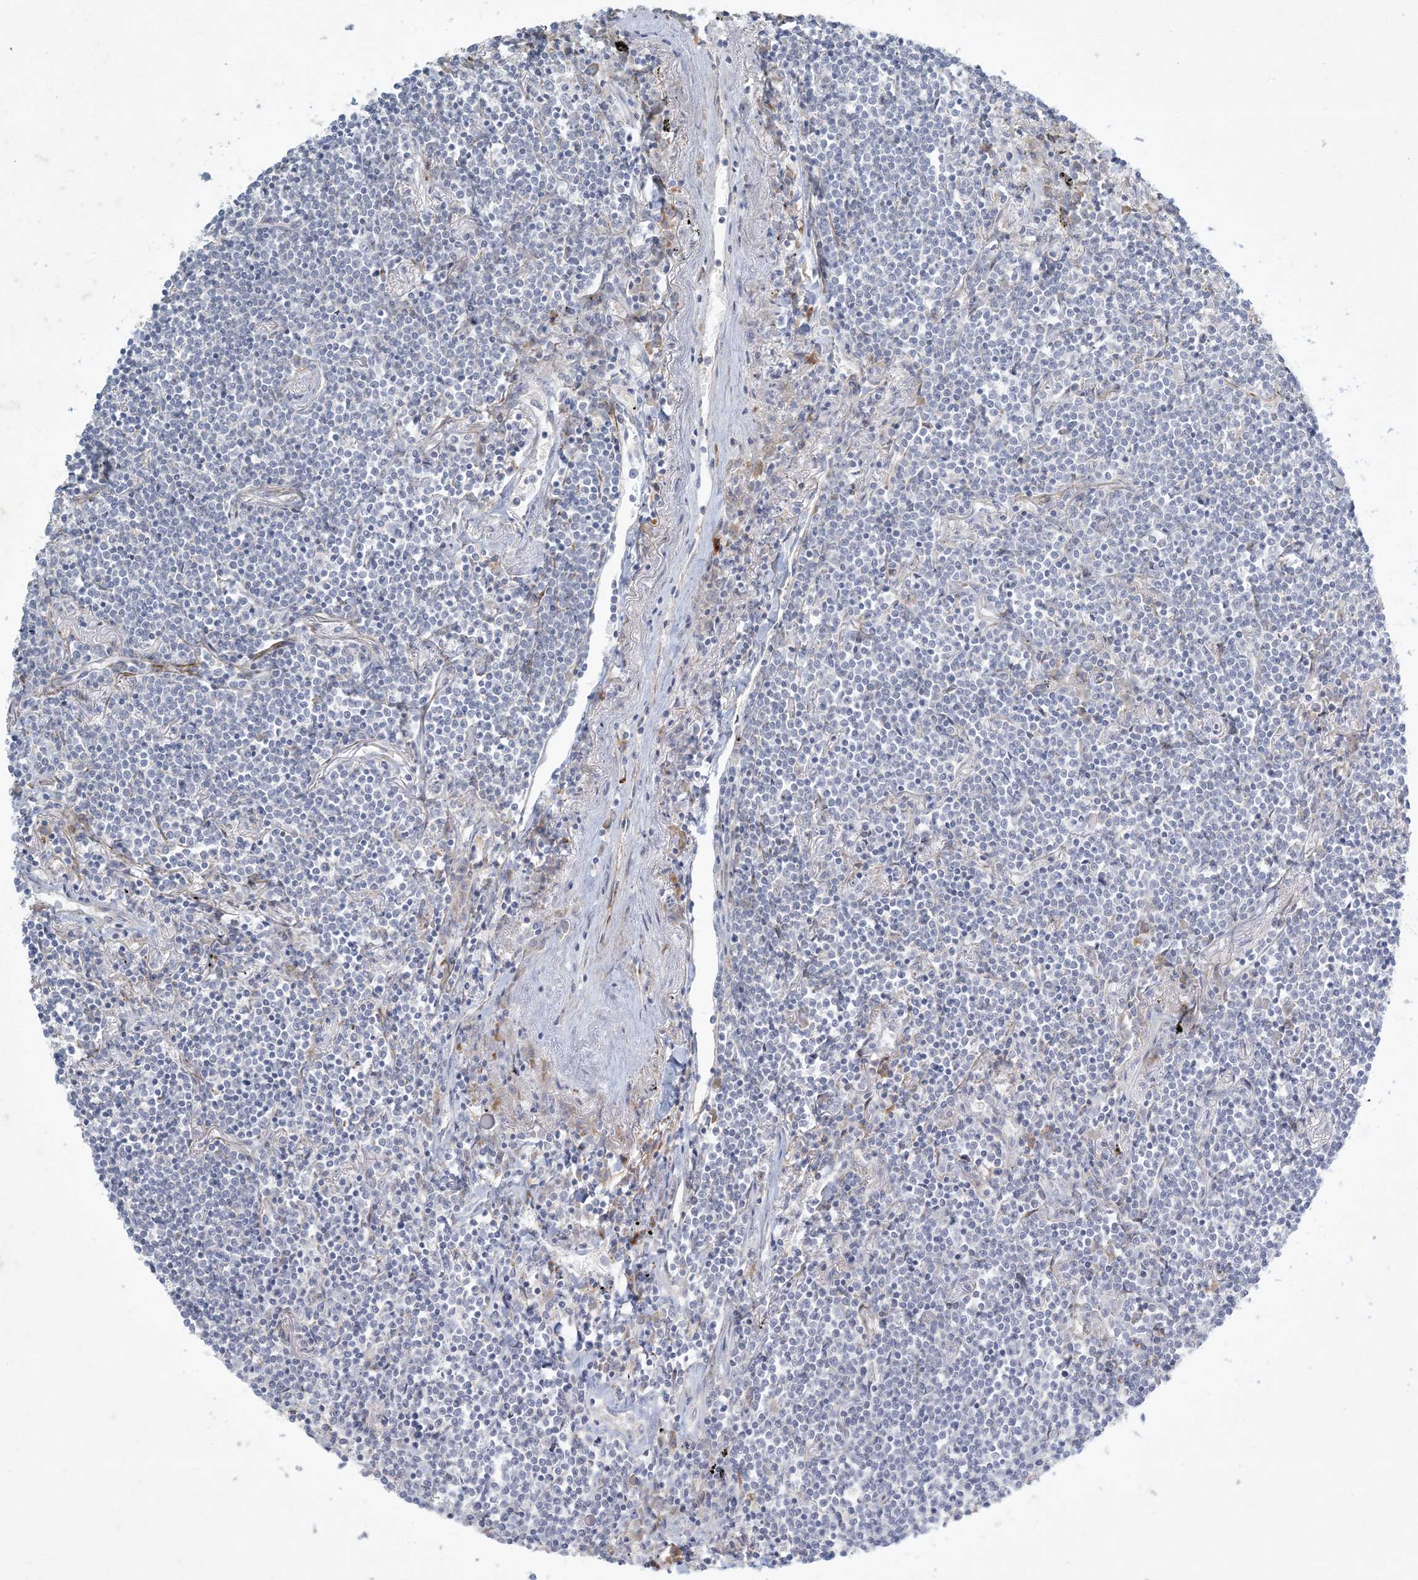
{"staining": {"intensity": "negative", "quantity": "none", "location": "none"}, "tissue": "lymphoma", "cell_type": "Tumor cells", "image_type": "cancer", "snomed": [{"axis": "morphology", "description": "Malignant lymphoma, non-Hodgkin's type, Low grade"}, {"axis": "topography", "description": "Lung"}], "caption": "IHC histopathology image of human lymphoma stained for a protein (brown), which demonstrates no expression in tumor cells. (Stains: DAB (3,3'-diaminobenzidine) immunohistochemistry (IHC) with hematoxylin counter stain, Microscopy: brightfield microscopy at high magnification).", "gene": "ZNF385D", "patient": {"sex": "female", "age": 71}}